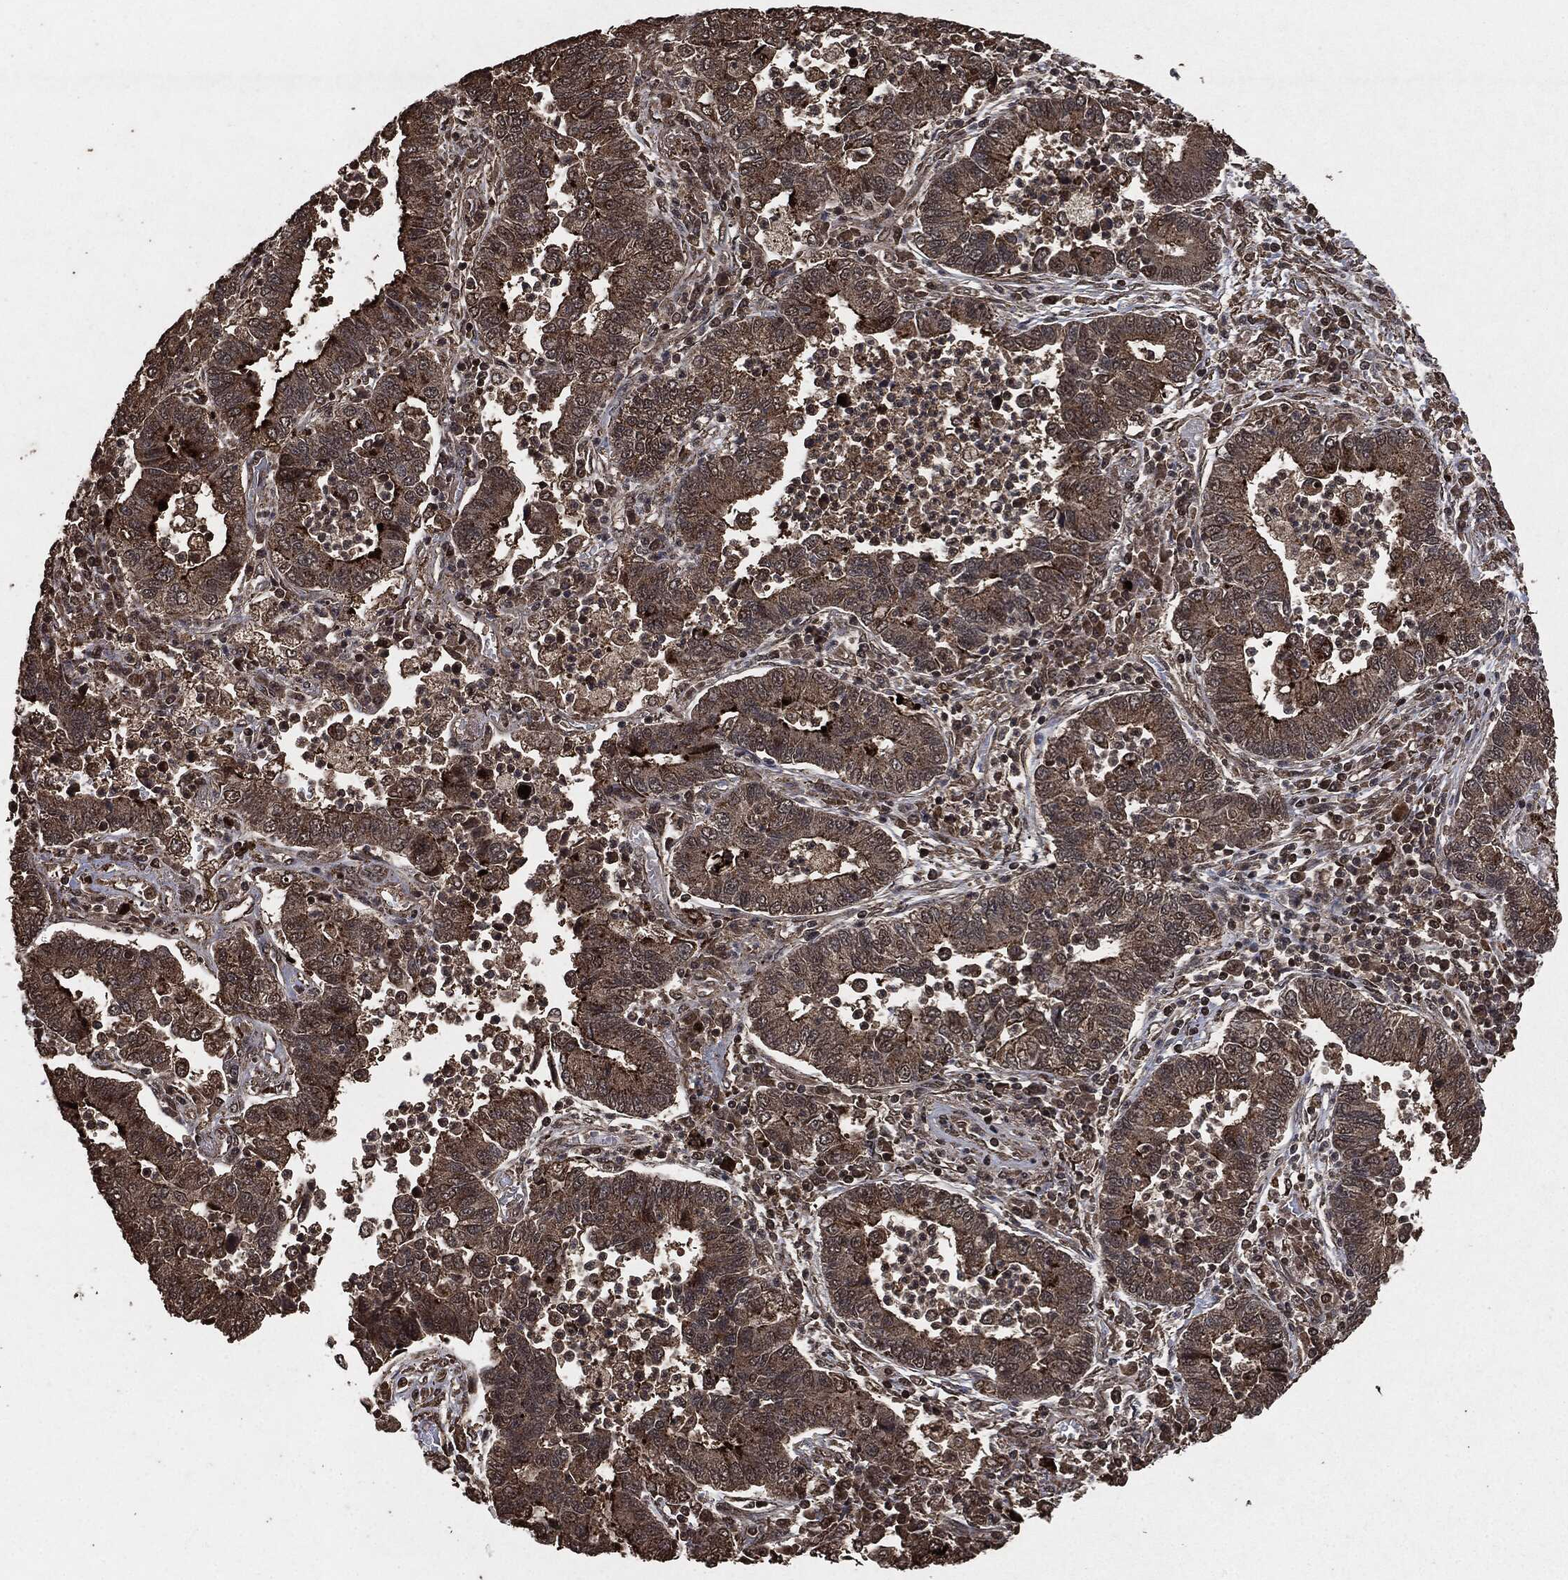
{"staining": {"intensity": "strong", "quantity": "<25%", "location": "cytoplasmic/membranous"}, "tissue": "lung cancer", "cell_type": "Tumor cells", "image_type": "cancer", "snomed": [{"axis": "morphology", "description": "Adenocarcinoma, NOS"}, {"axis": "topography", "description": "Lung"}], "caption": "Strong cytoplasmic/membranous positivity is identified in about <25% of tumor cells in lung adenocarcinoma. (DAB = brown stain, brightfield microscopy at high magnification).", "gene": "EGFR", "patient": {"sex": "female", "age": 57}}